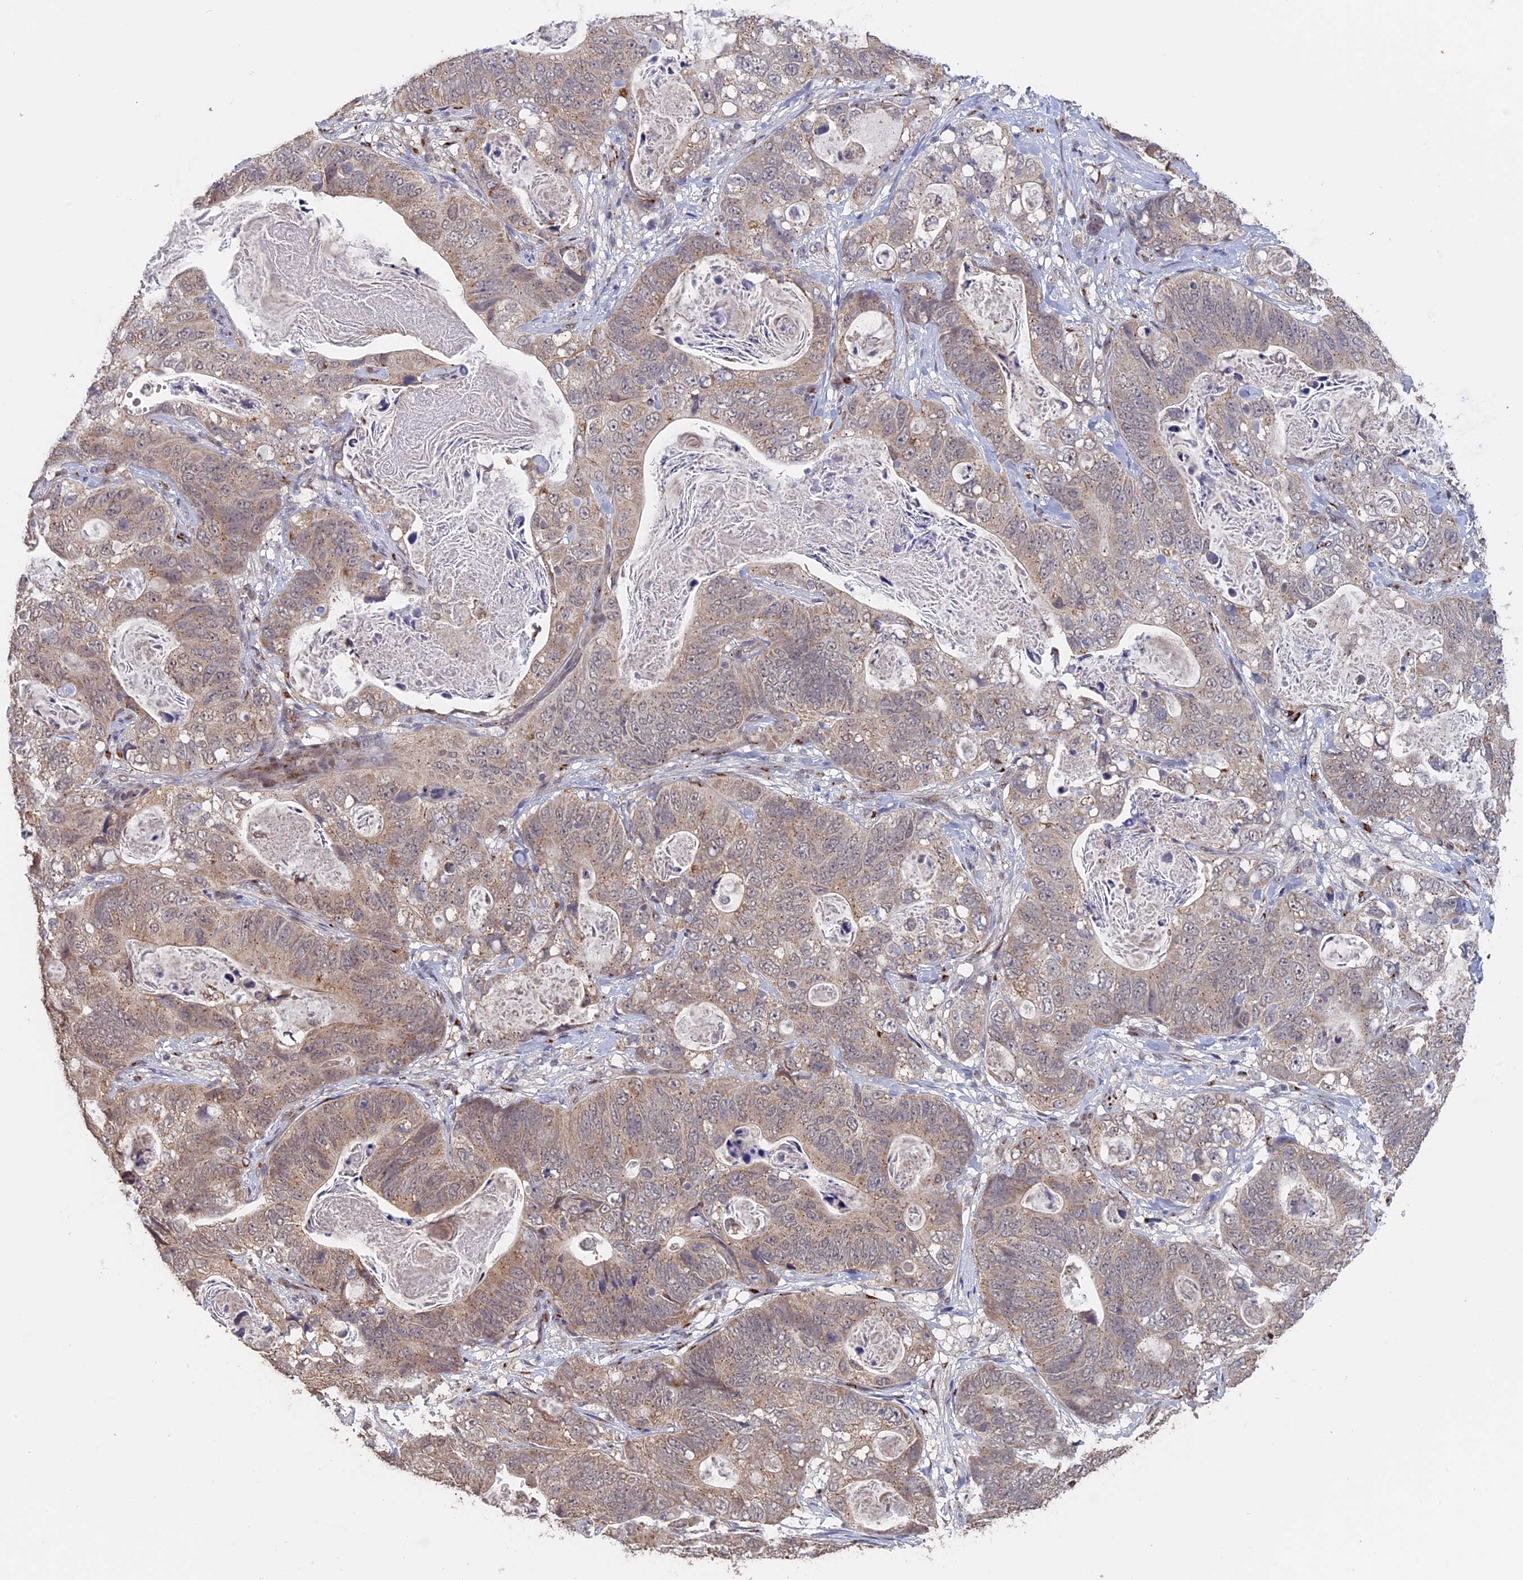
{"staining": {"intensity": "weak", "quantity": ">75%", "location": "cytoplasmic/membranous"}, "tissue": "stomach cancer", "cell_type": "Tumor cells", "image_type": "cancer", "snomed": [{"axis": "morphology", "description": "Normal tissue, NOS"}, {"axis": "morphology", "description": "Adenocarcinoma, NOS"}, {"axis": "topography", "description": "Stomach"}], "caption": "A histopathology image of stomach cancer stained for a protein shows weak cytoplasmic/membranous brown staining in tumor cells. The staining was performed using DAB, with brown indicating positive protein expression. Nuclei are stained blue with hematoxylin.", "gene": "PIGQ", "patient": {"sex": "female", "age": 89}}